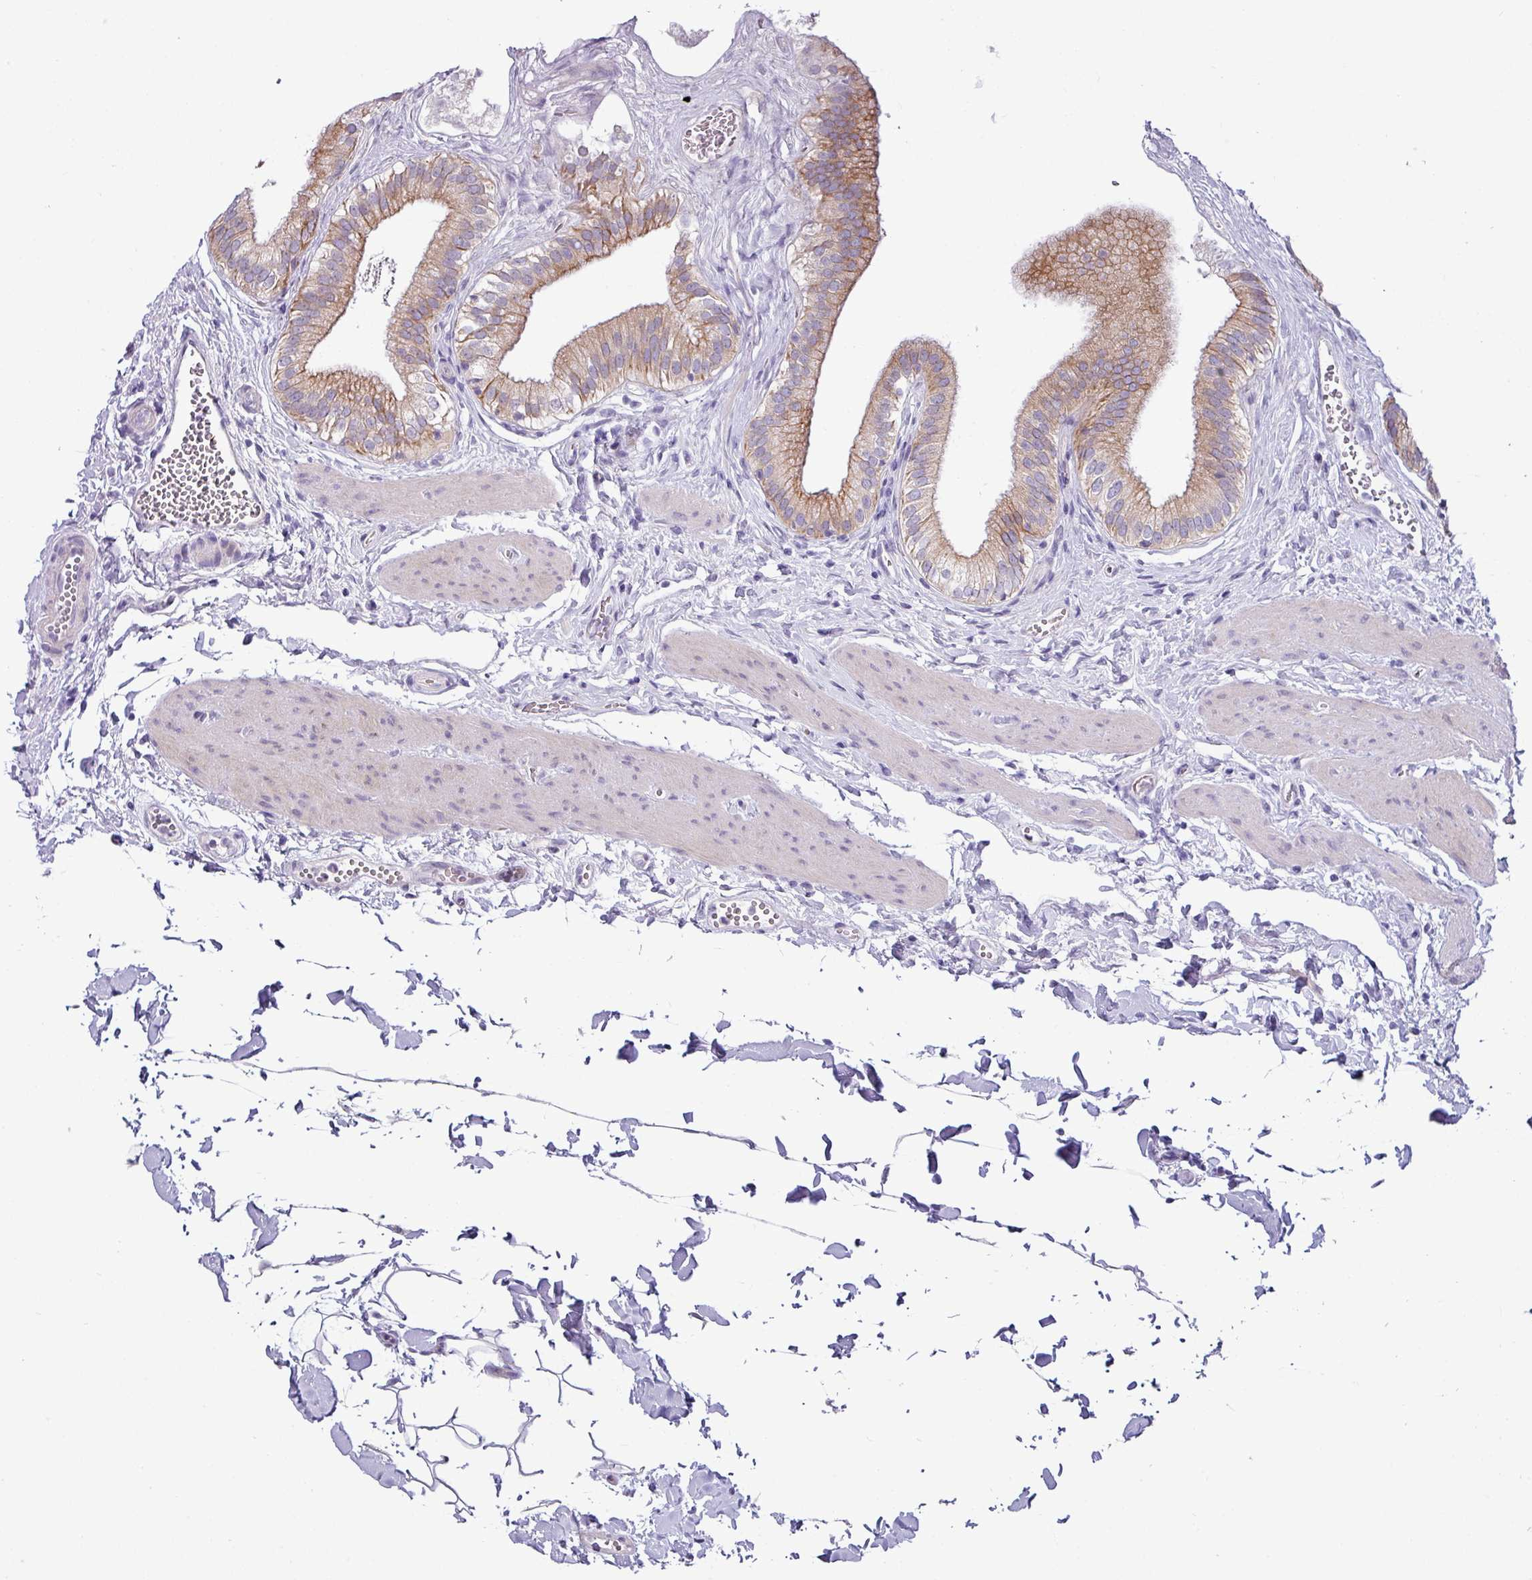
{"staining": {"intensity": "moderate", "quantity": ">75%", "location": "cytoplasmic/membranous"}, "tissue": "gallbladder", "cell_type": "Glandular cells", "image_type": "normal", "snomed": [{"axis": "morphology", "description": "Normal tissue, NOS"}, {"axis": "topography", "description": "Gallbladder"}], "caption": "Moderate cytoplasmic/membranous protein staining is seen in approximately >75% of glandular cells in gallbladder. The staining was performed using DAB, with brown indicating positive protein expression. Nuclei are stained blue with hematoxylin.", "gene": "ACAP3", "patient": {"sex": "female", "age": 54}}